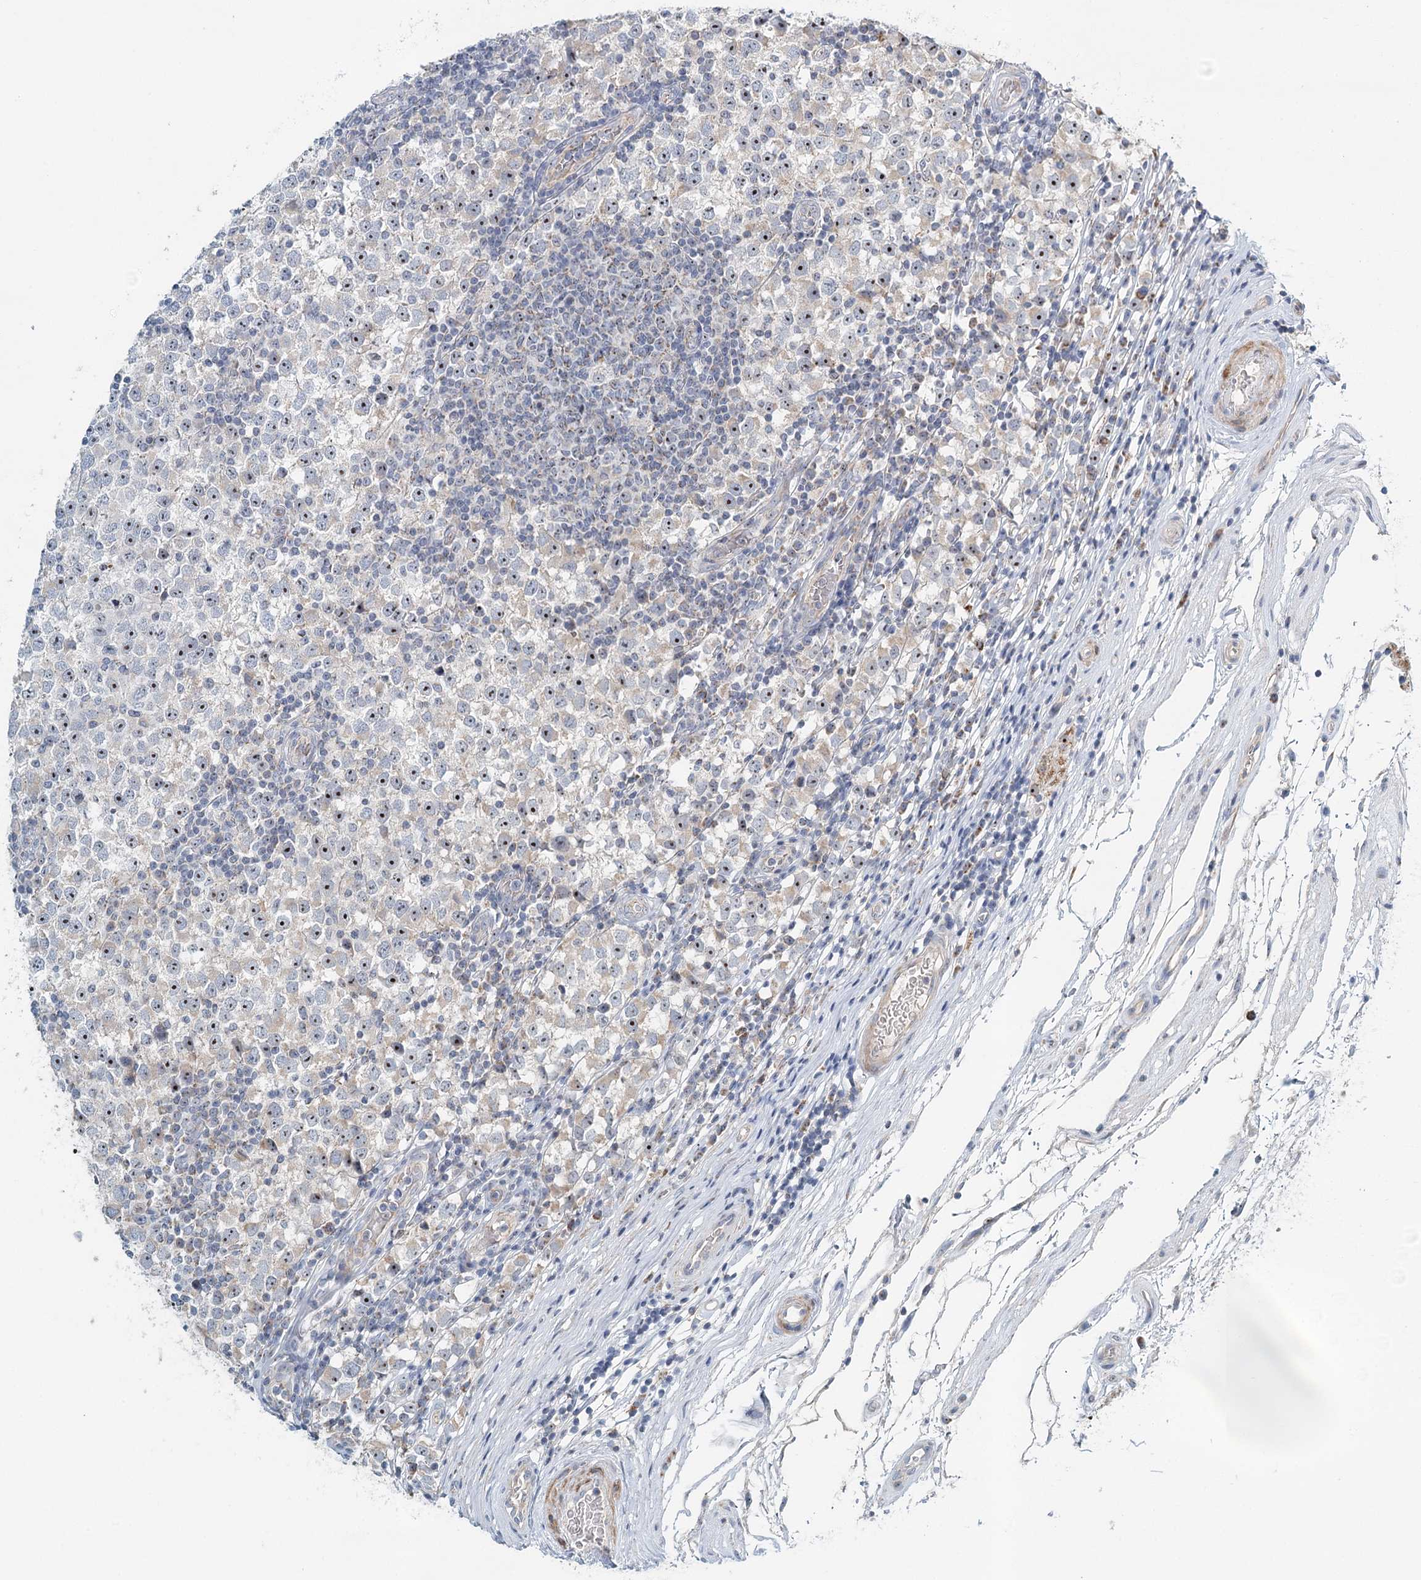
{"staining": {"intensity": "negative", "quantity": "none", "location": "none"}, "tissue": "testis cancer", "cell_type": "Tumor cells", "image_type": "cancer", "snomed": [{"axis": "morphology", "description": "Seminoma, NOS"}, {"axis": "topography", "description": "Testis"}], "caption": "High magnification brightfield microscopy of testis cancer stained with DAB (brown) and counterstained with hematoxylin (blue): tumor cells show no significant positivity.", "gene": "RBM43", "patient": {"sex": "male", "age": 65}}